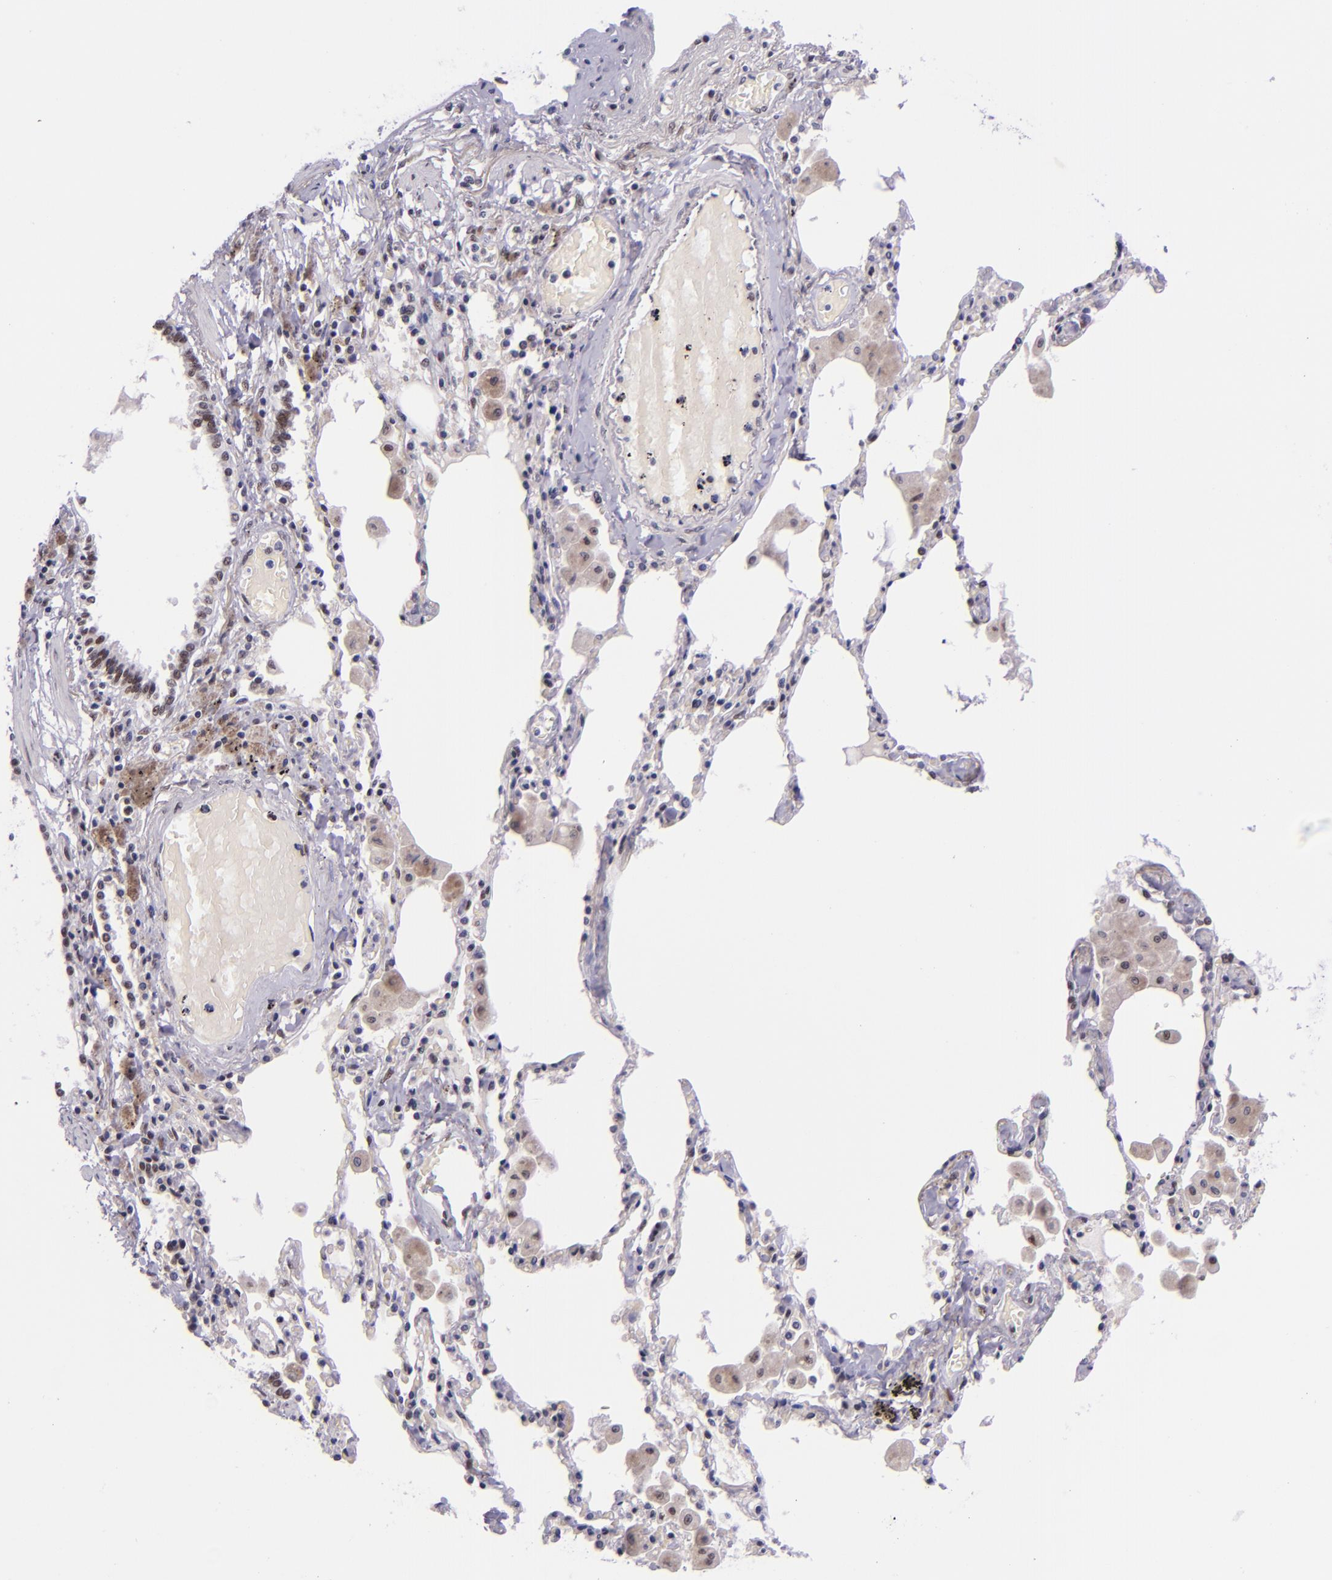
{"staining": {"intensity": "moderate", "quantity": ">75%", "location": "nuclear"}, "tissue": "bronchus", "cell_type": "Respiratory epithelial cells", "image_type": "normal", "snomed": [{"axis": "morphology", "description": "Normal tissue, NOS"}, {"axis": "morphology", "description": "Squamous cell carcinoma, NOS"}, {"axis": "topography", "description": "Bronchus"}, {"axis": "topography", "description": "Lung"}], "caption": "Immunohistochemical staining of benign bronchus displays >75% levels of moderate nuclear protein expression in about >75% of respiratory epithelial cells.", "gene": "GPKOW", "patient": {"sex": "female", "age": 47}}